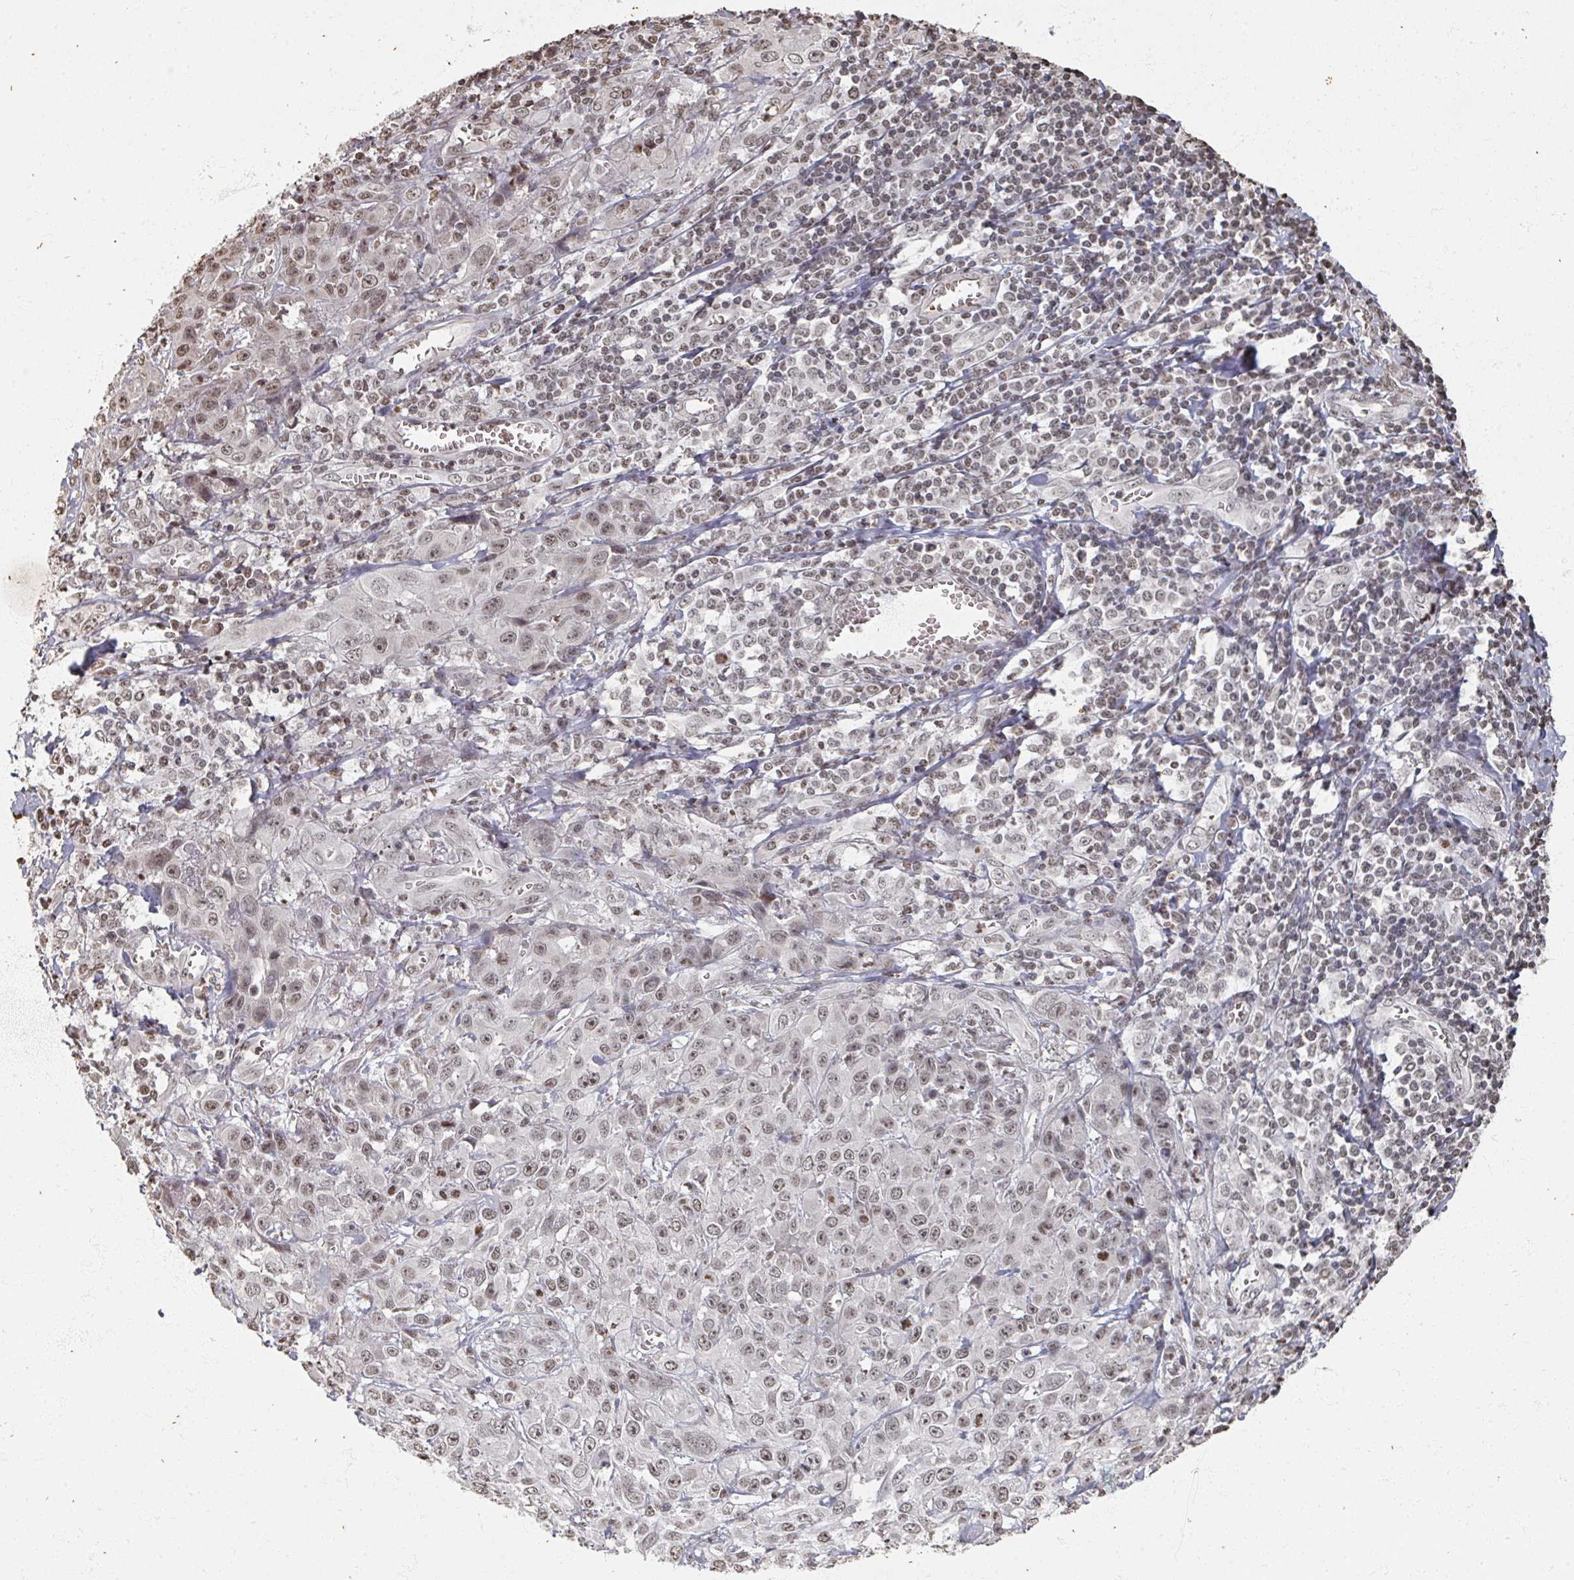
{"staining": {"intensity": "weak", "quantity": ">75%", "location": "nuclear"}, "tissue": "skin cancer", "cell_type": "Tumor cells", "image_type": "cancer", "snomed": [{"axis": "morphology", "description": "Squamous cell carcinoma, NOS"}, {"axis": "topography", "description": "Skin"}, {"axis": "topography", "description": "Vulva"}], "caption": "Skin cancer stained with a brown dye shows weak nuclear positive expression in about >75% of tumor cells.", "gene": "DCUN1D5", "patient": {"sex": "female", "age": 71}}